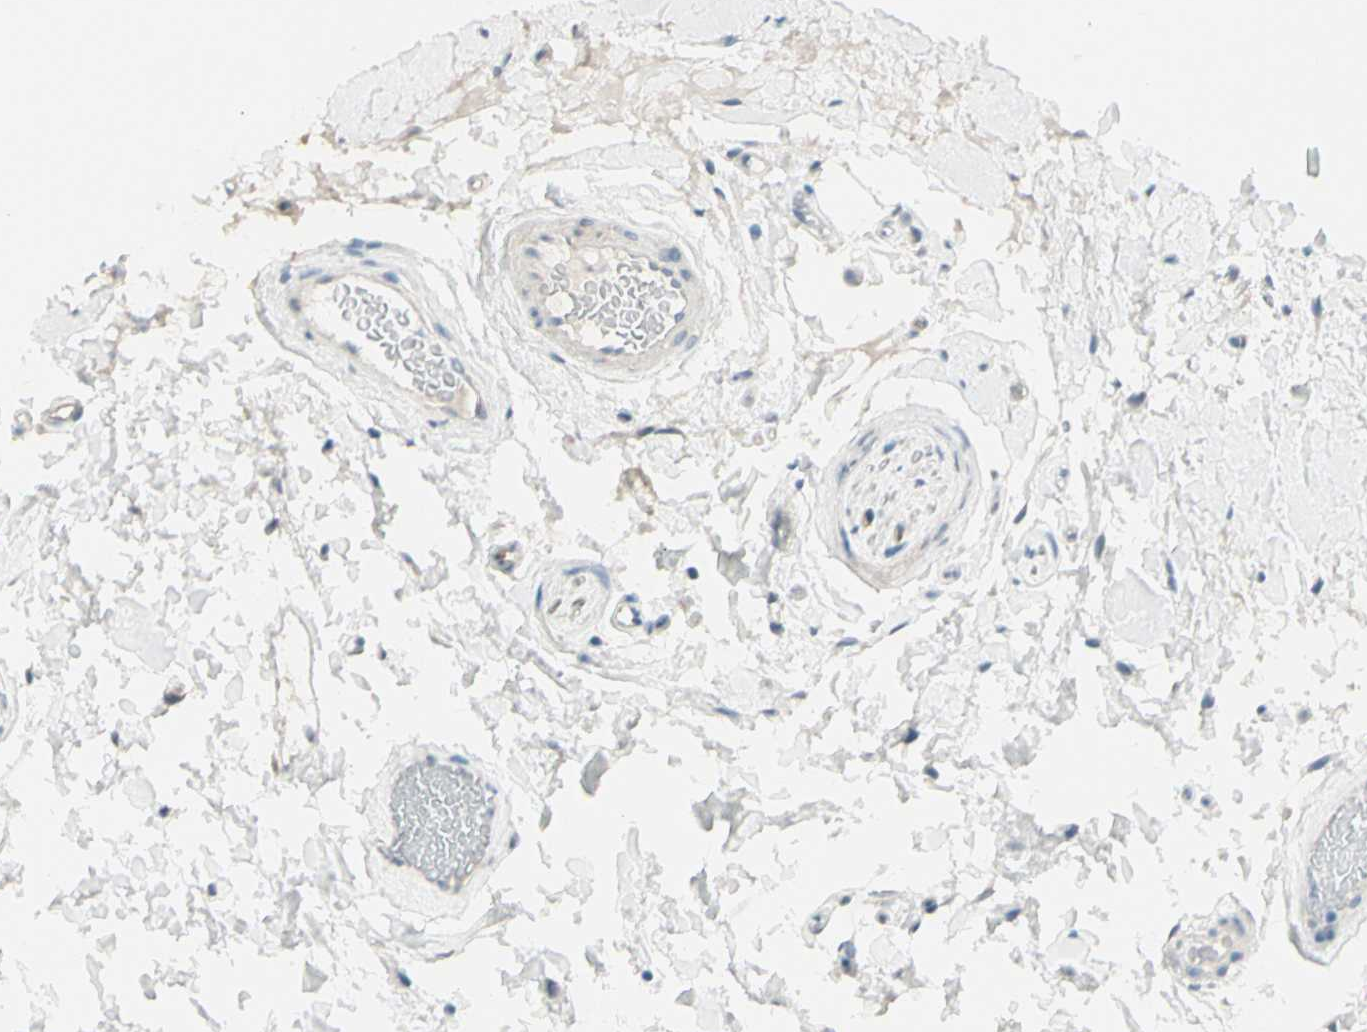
{"staining": {"intensity": "negative", "quantity": "none", "location": "none"}, "tissue": "oral mucosa", "cell_type": "Squamous epithelial cells", "image_type": "normal", "snomed": [{"axis": "morphology", "description": "Normal tissue, NOS"}, {"axis": "morphology", "description": "Squamous cell carcinoma, NOS"}, {"axis": "topography", "description": "Skeletal muscle"}, {"axis": "topography", "description": "Oral tissue"}, {"axis": "topography", "description": "Head-Neck"}], "caption": "The image shows no significant expression in squamous epithelial cells of oral mucosa.", "gene": "NAXD", "patient": {"sex": "male", "age": 71}}